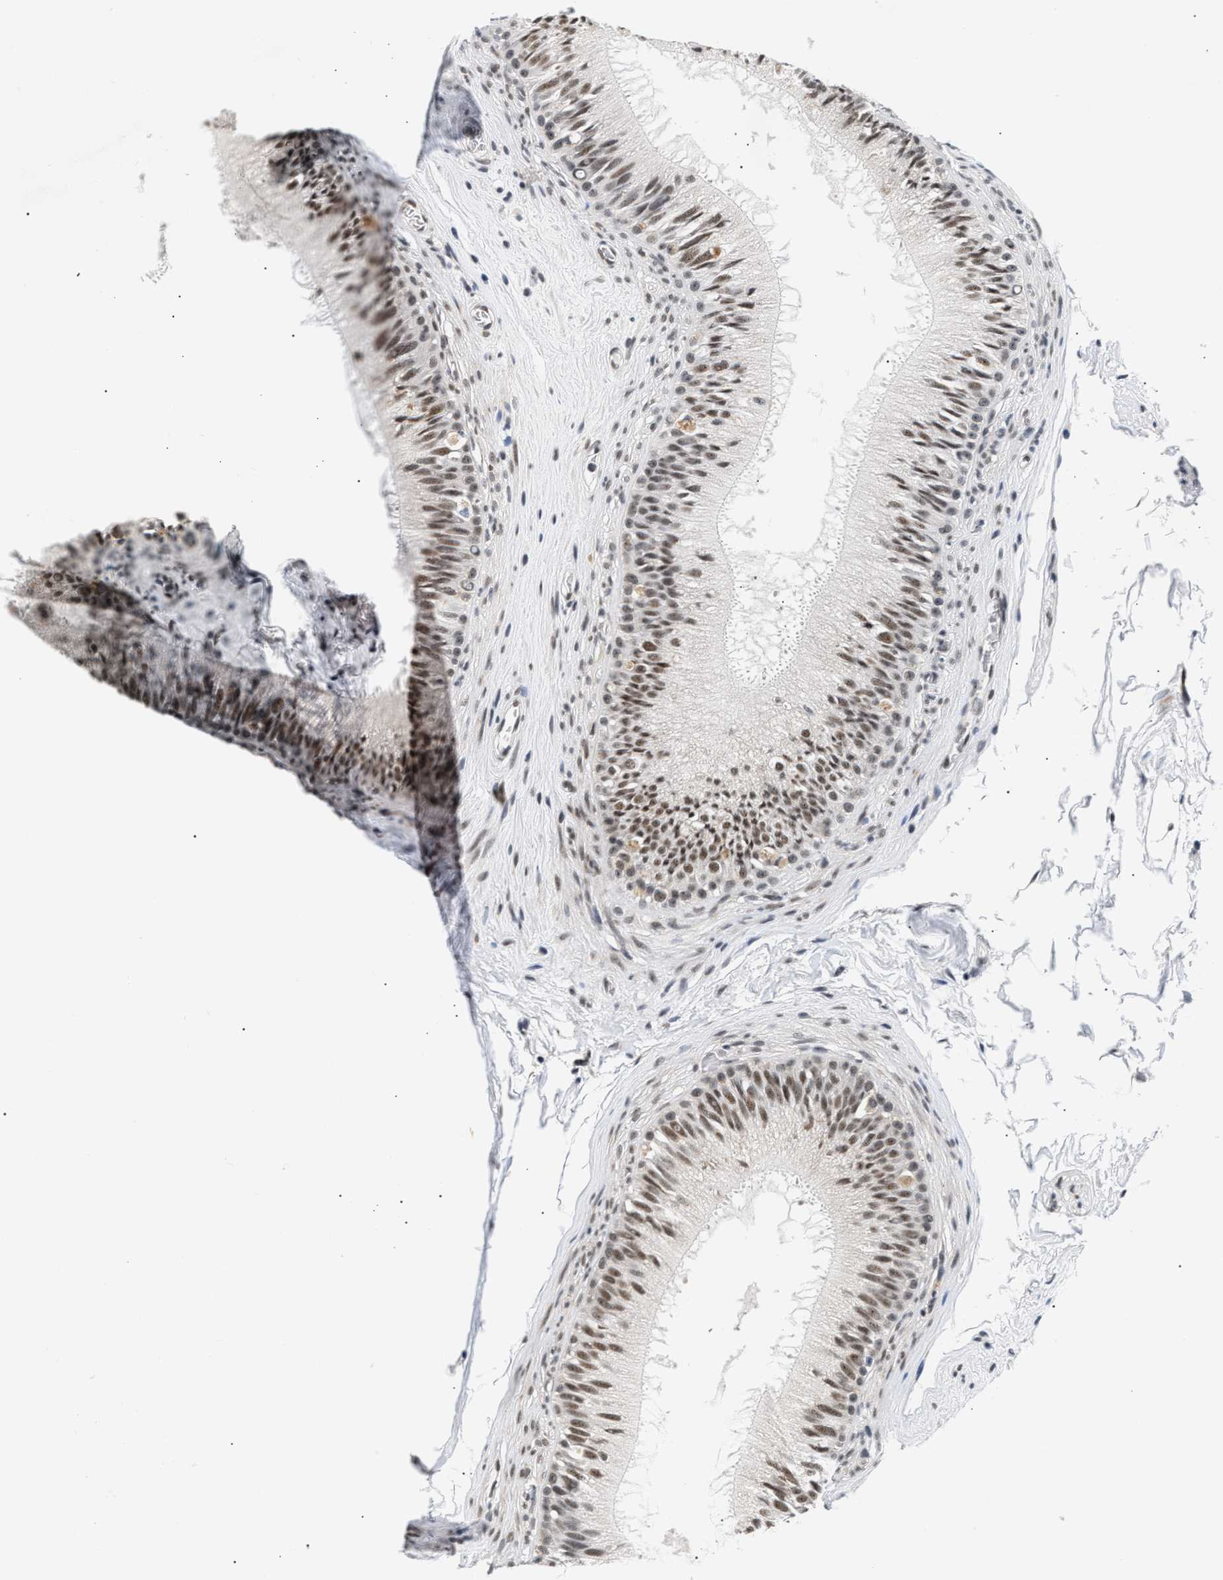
{"staining": {"intensity": "moderate", "quantity": ">75%", "location": "nuclear"}, "tissue": "epididymis", "cell_type": "Glandular cells", "image_type": "normal", "snomed": [{"axis": "morphology", "description": "Normal tissue, NOS"}, {"axis": "topography", "description": "Testis"}, {"axis": "topography", "description": "Epididymis"}], "caption": "Moderate nuclear protein staining is seen in approximately >75% of glandular cells in epididymis.", "gene": "THOC1", "patient": {"sex": "male", "age": 36}}